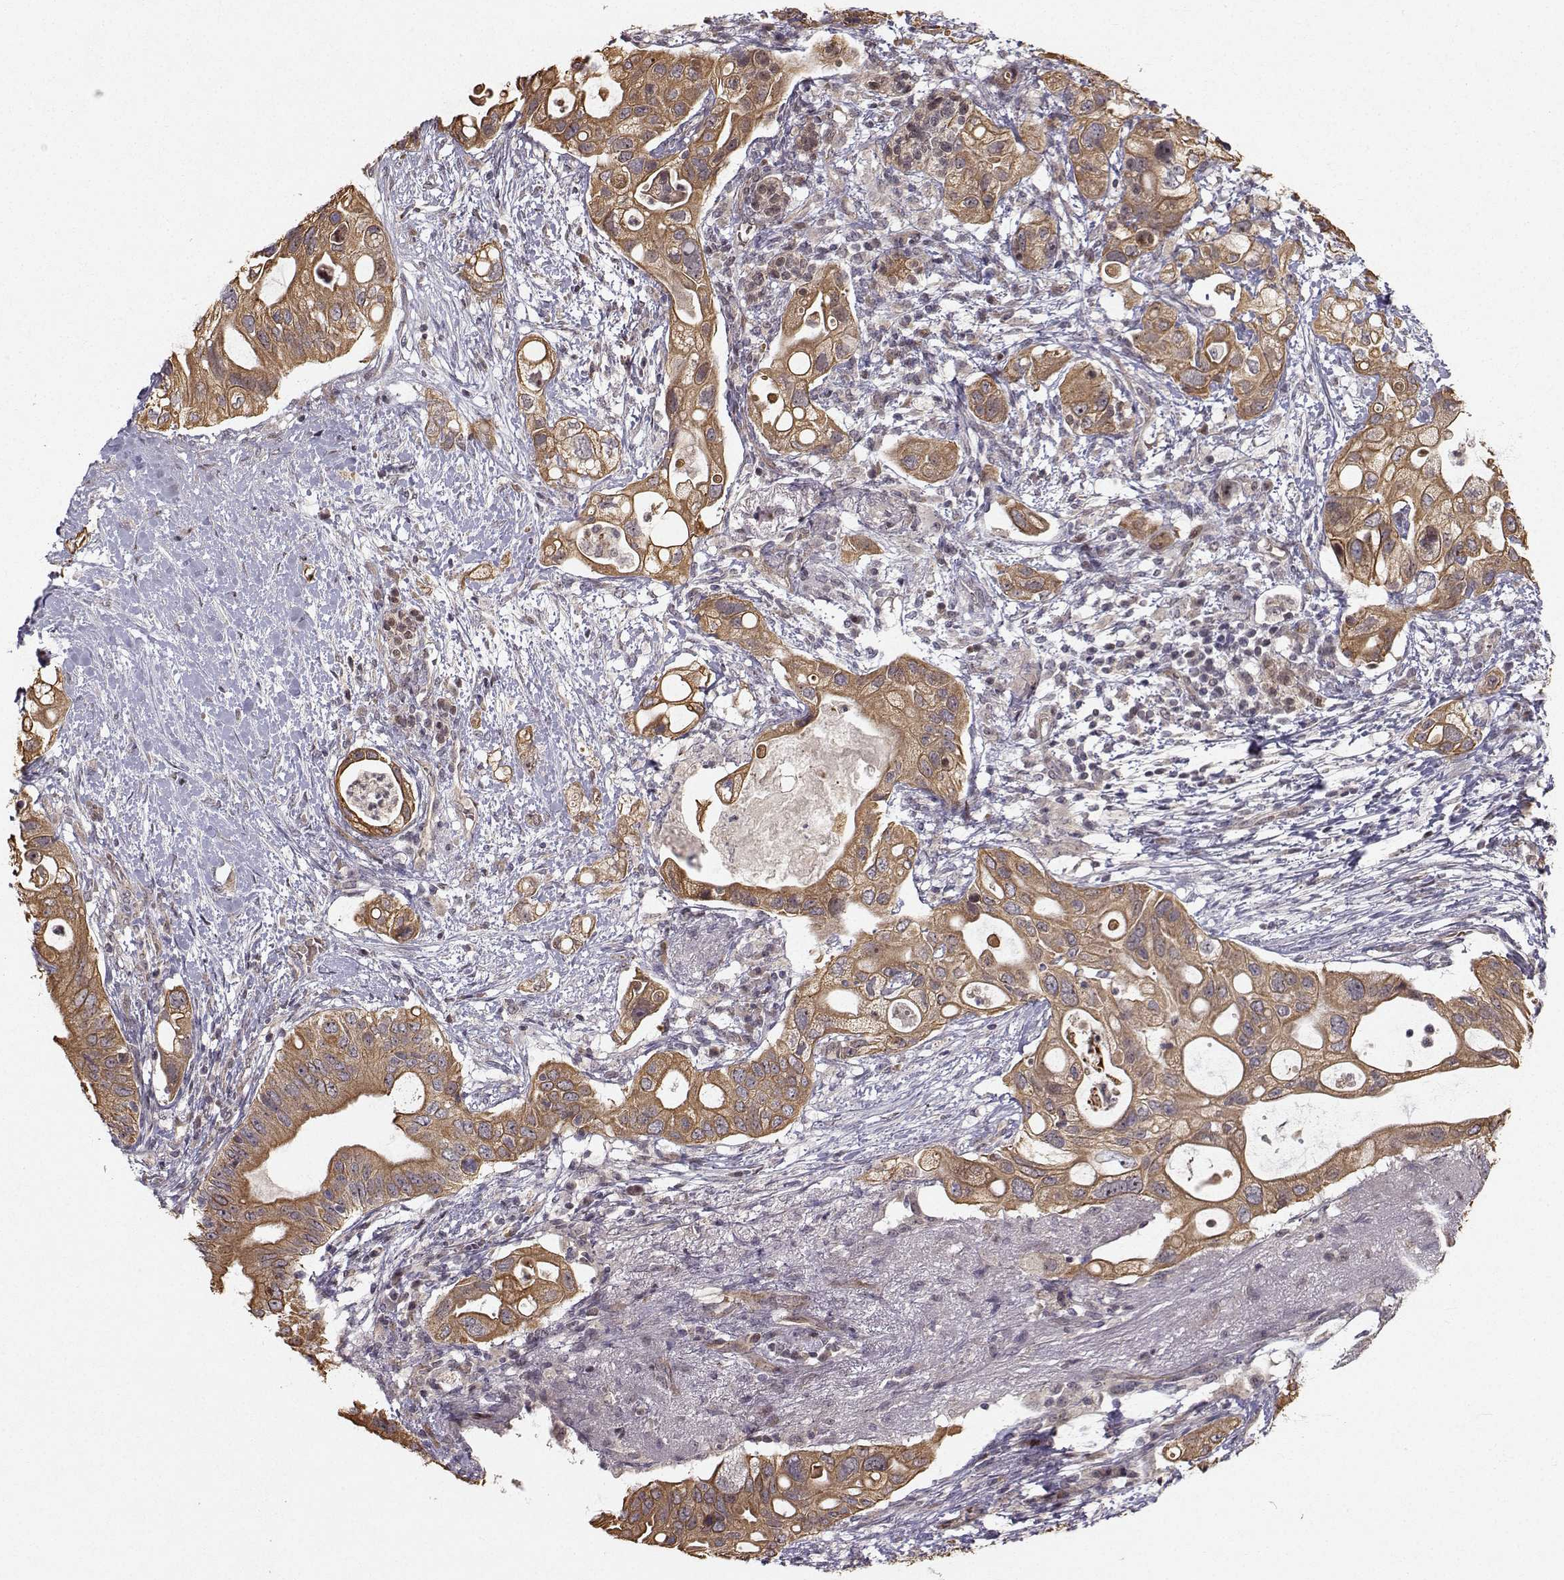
{"staining": {"intensity": "strong", "quantity": ">75%", "location": "cytoplasmic/membranous"}, "tissue": "pancreatic cancer", "cell_type": "Tumor cells", "image_type": "cancer", "snomed": [{"axis": "morphology", "description": "Adenocarcinoma, NOS"}, {"axis": "topography", "description": "Pancreas"}], "caption": "Strong cytoplasmic/membranous expression for a protein is appreciated in approximately >75% of tumor cells of pancreatic cancer (adenocarcinoma) using immunohistochemistry.", "gene": "APC", "patient": {"sex": "female", "age": 72}}